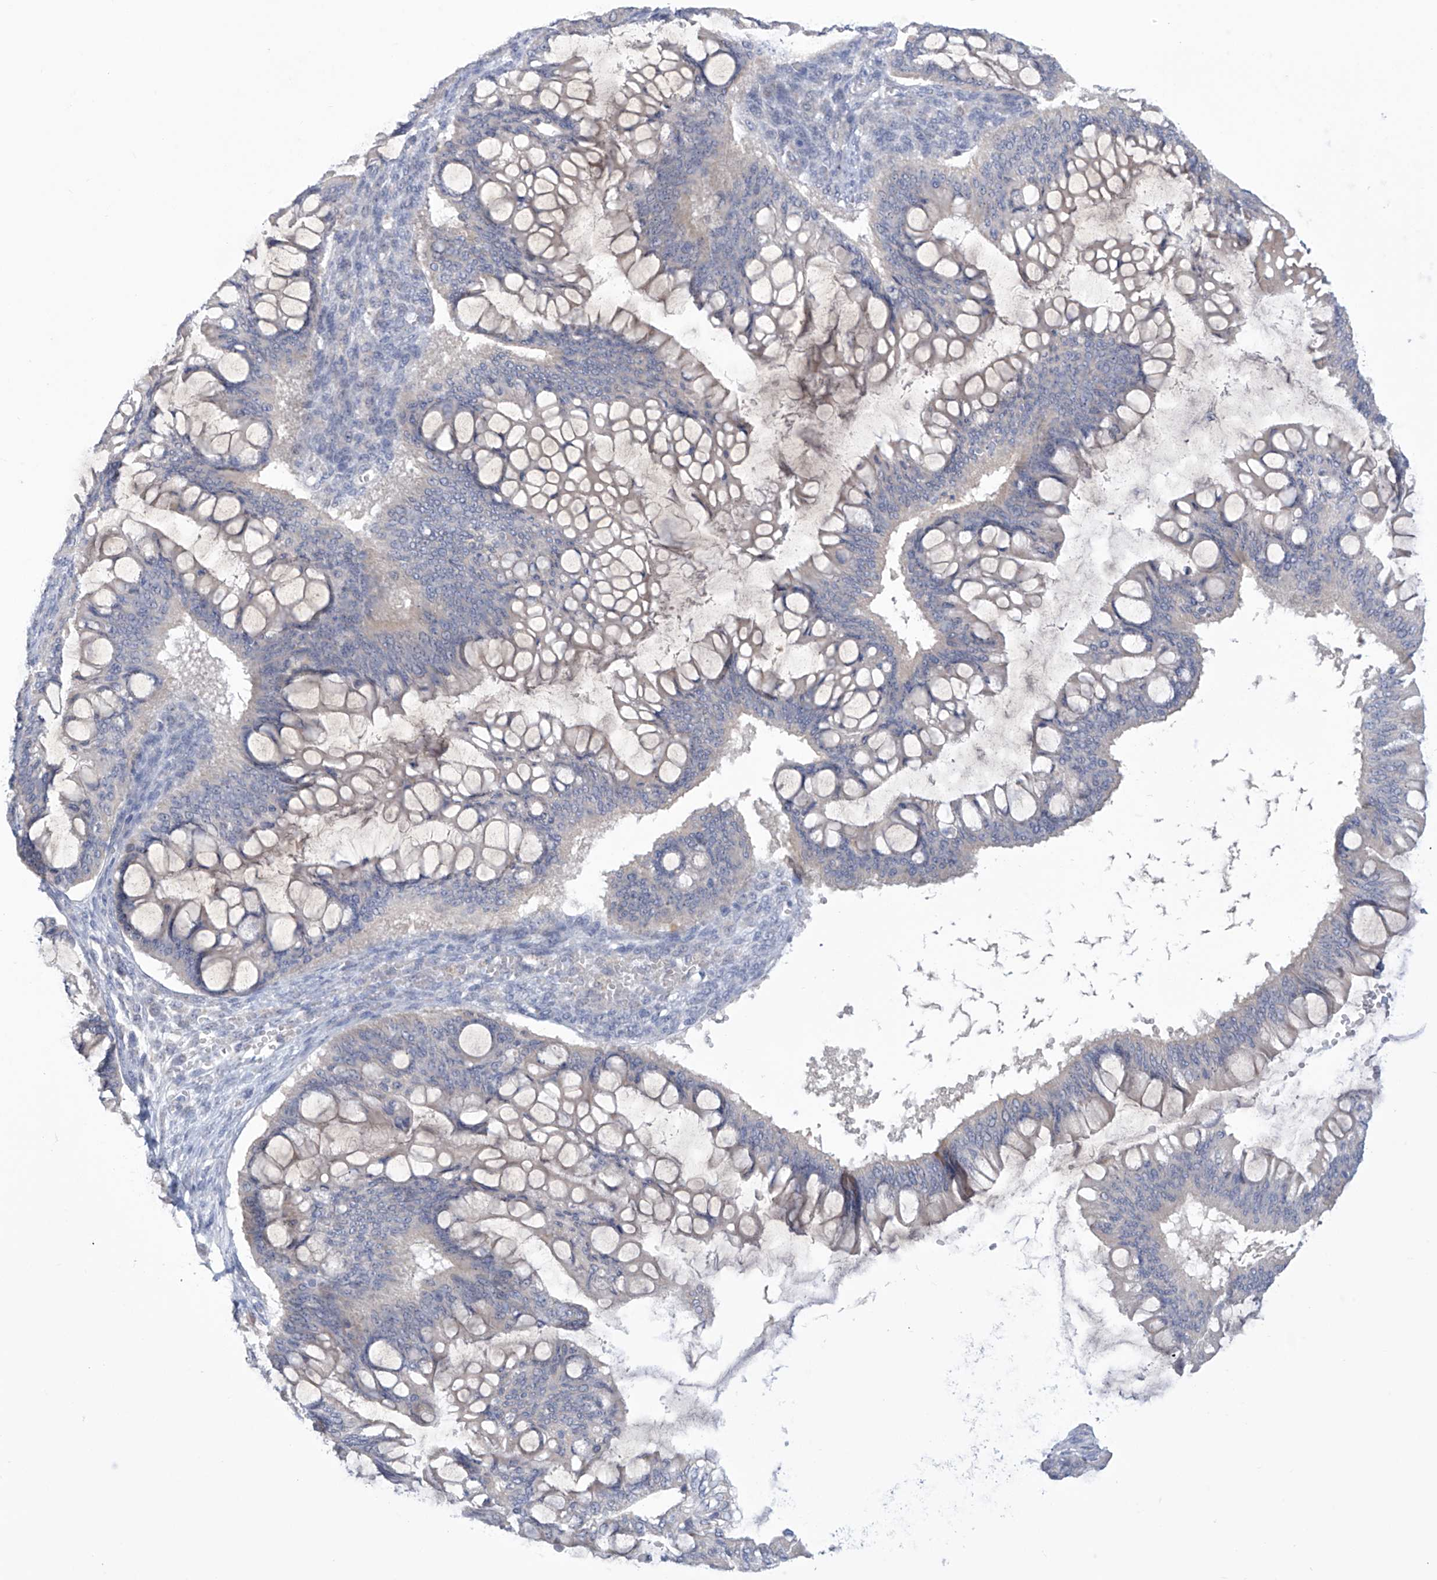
{"staining": {"intensity": "negative", "quantity": "none", "location": "none"}, "tissue": "ovarian cancer", "cell_type": "Tumor cells", "image_type": "cancer", "snomed": [{"axis": "morphology", "description": "Cystadenocarcinoma, mucinous, NOS"}, {"axis": "topography", "description": "Ovary"}], "caption": "DAB (3,3'-diaminobenzidine) immunohistochemical staining of human ovarian mucinous cystadenocarcinoma displays no significant staining in tumor cells. The staining was performed using DAB (3,3'-diaminobenzidine) to visualize the protein expression in brown, while the nuclei were stained in blue with hematoxylin (Magnification: 20x).", "gene": "IBA57", "patient": {"sex": "female", "age": 73}}